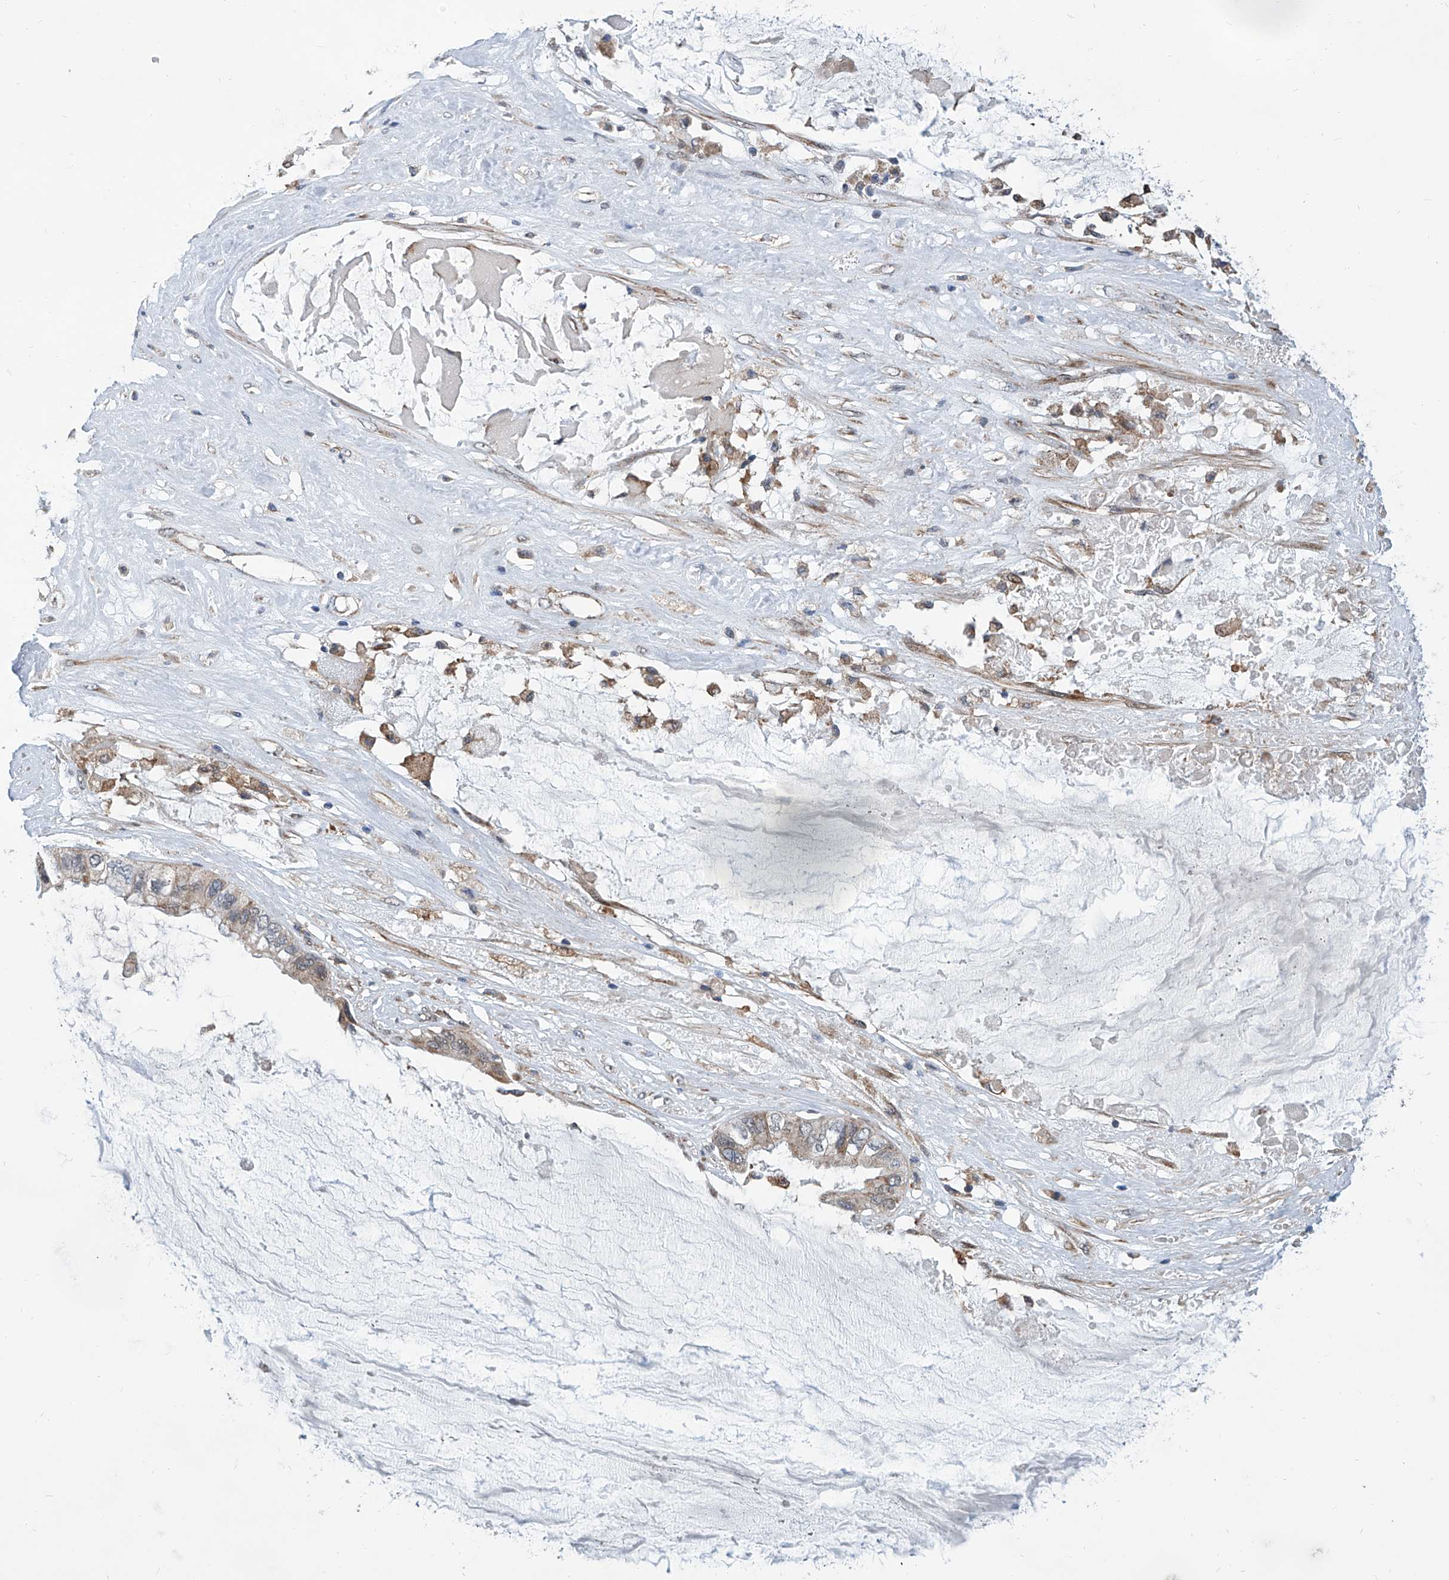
{"staining": {"intensity": "moderate", "quantity": ">75%", "location": "cytoplasmic/membranous"}, "tissue": "ovarian cancer", "cell_type": "Tumor cells", "image_type": "cancer", "snomed": [{"axis": "morphology", "description": "Cystadenocarcinoma, mucinous, NOS"}, {"axis": "topography", "description": "Ovary"}], "caption": "Ovarian cancer stained for a protein (brown) shows moderate cytoplasmic/membranous positive staining in approximately >75% of tumor cells.", "gene": "USP48", "patient": {"sex": "female", "age": 80}}